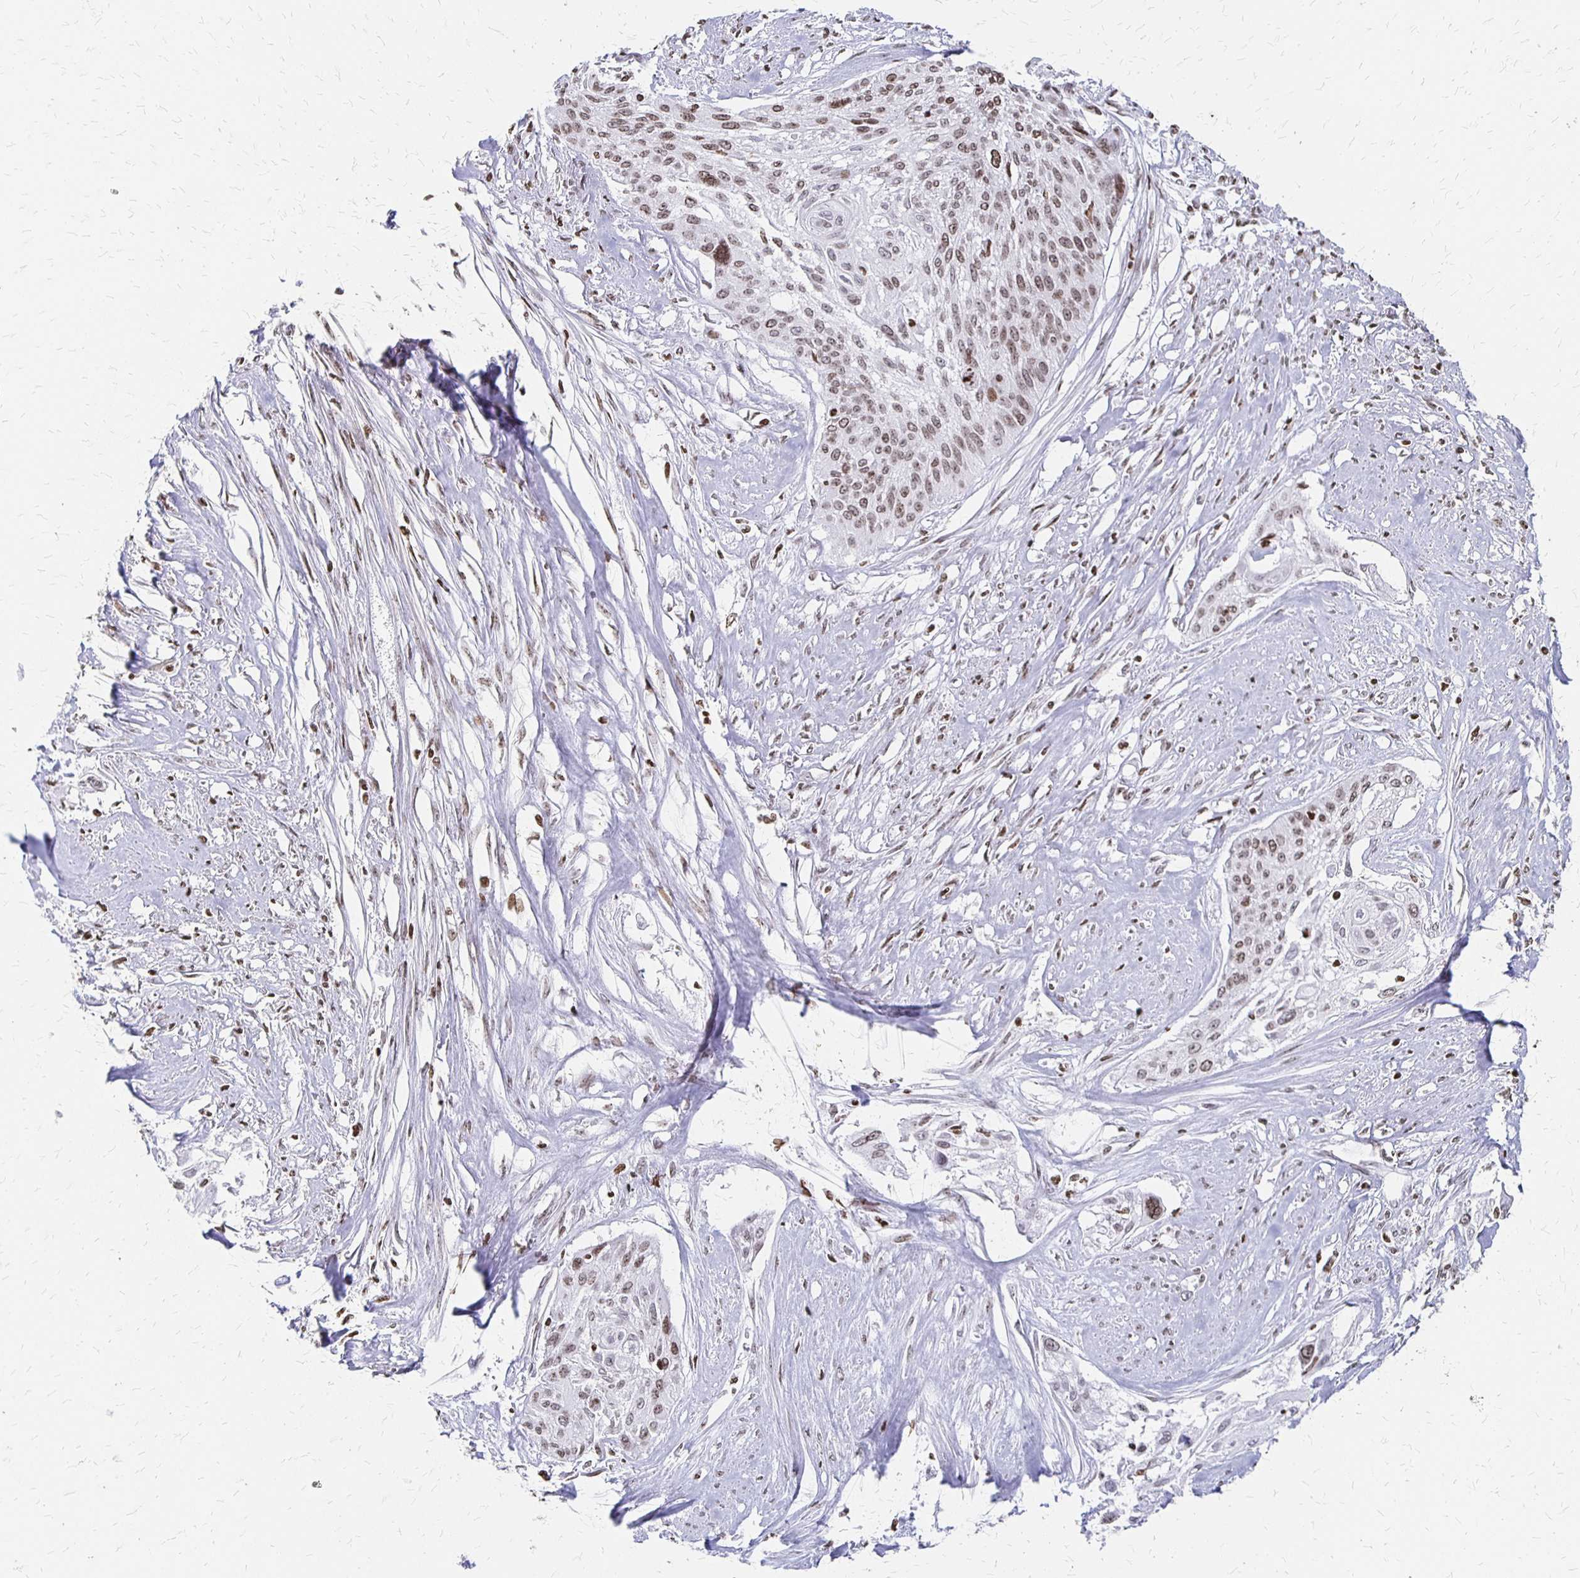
{"staining": {"intensity": "moderate", "quantity": ">75%", "location": "nuclear"}, "tissue": "cervical cancer", "cell_type": "Tumor cells", "image_type": "cancer", "snomed": [{"axis": "morphology", "description": "Squamous cell carcinoma, NOS"}, {"axis": "topography", "description": "Cervix"}], "caption": "Immunohistochemistry (DAB (3,3'-diaminobenzidine)) staining of human squamous cell carcinoma (cervical) shows moderate nuclear protein expression in about >75% of tumor cells.", "gene": "ZNF280C", "patient": {"sex": "female", "age": 49}}